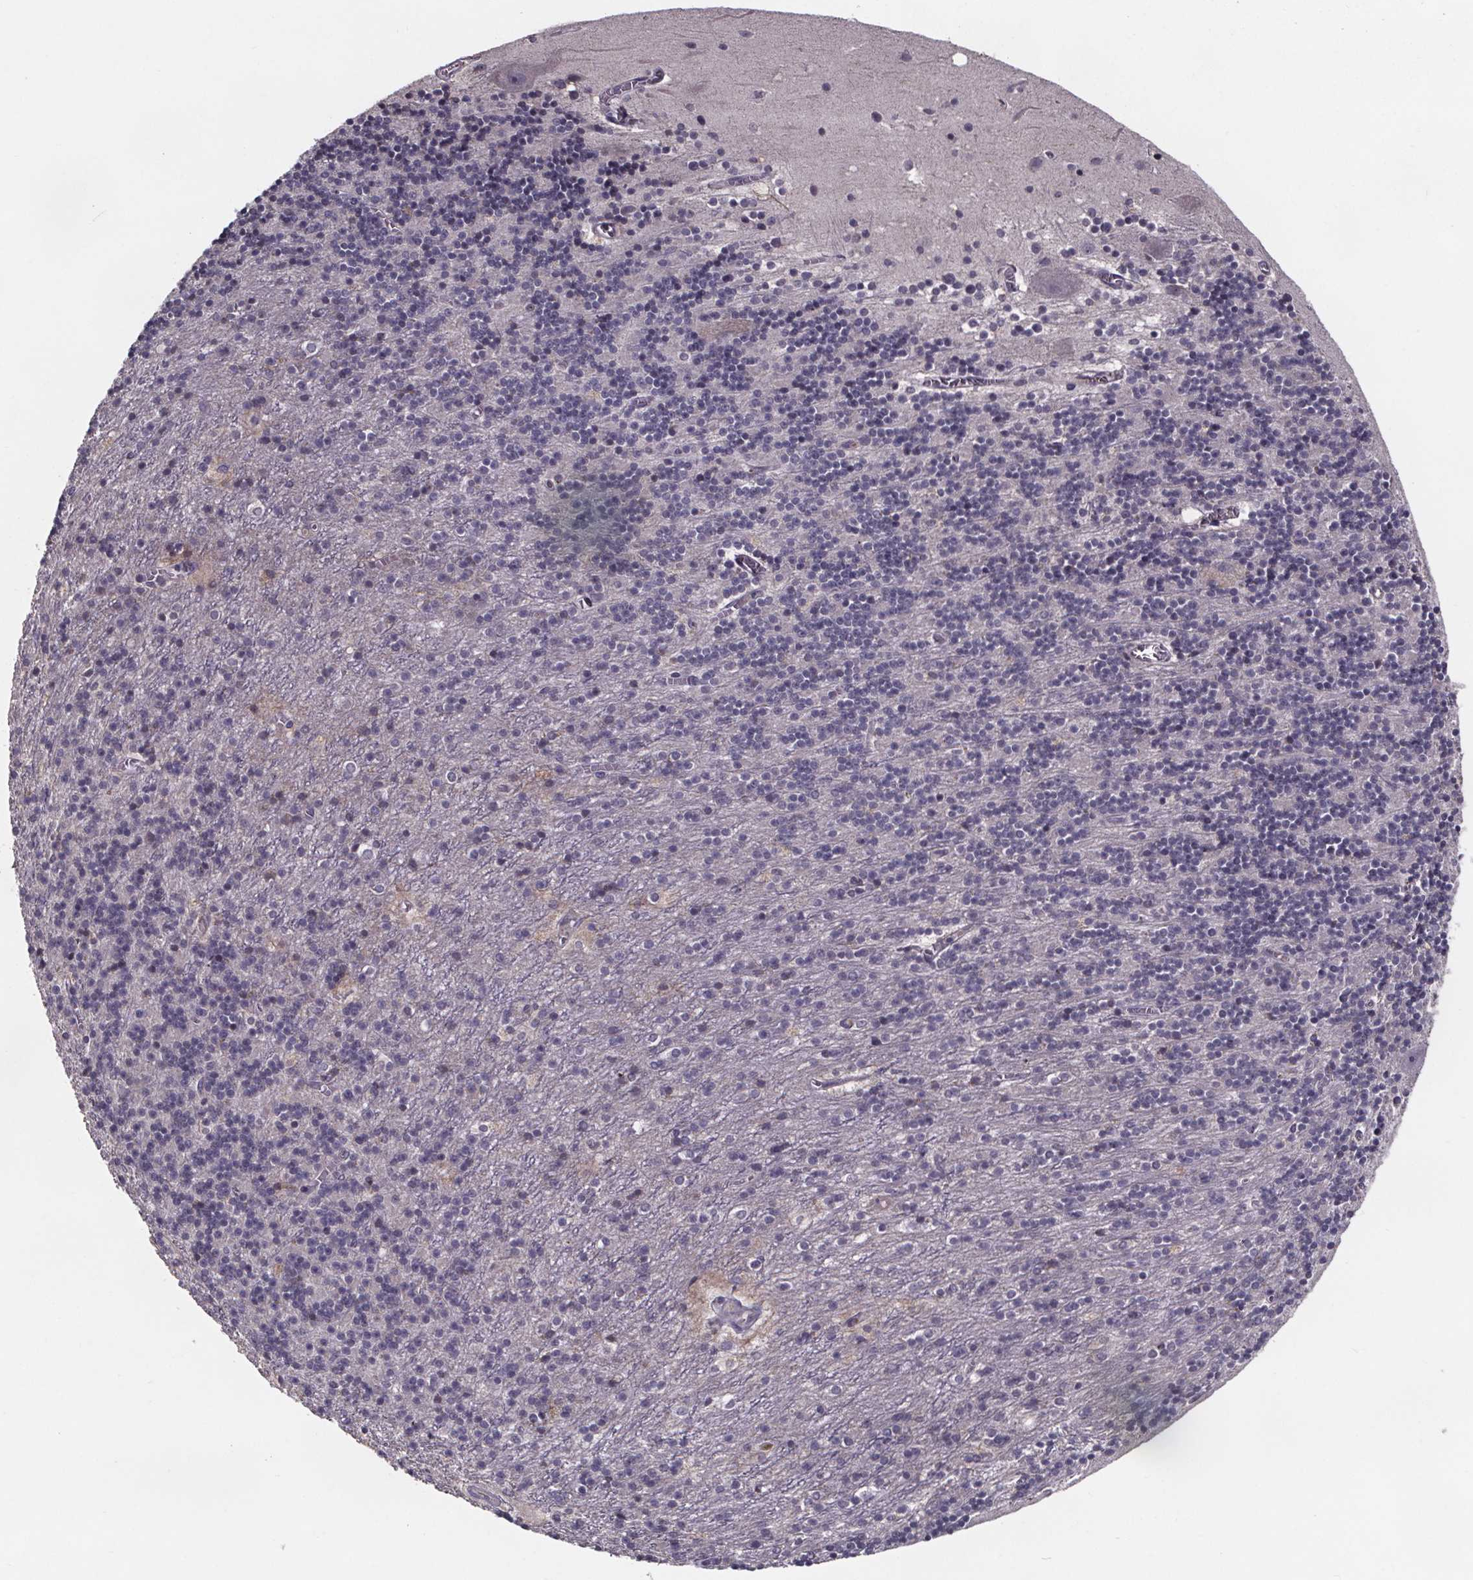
{"staining": {"intensity": "negative", "quantity": "none", "location": "none"}, "tissue": "cerebellum", "cell_type": "Cells in granular layer", "image_type": "normal", "snomed": [{"axis": "morphology", "description": "Normal tissue, NOS"}, {"axis": "topography", "description": "Cerebellum"}], "caption": "The immunohistochemistry histopathology image has no significant expression in cells in granular layer of cerebellum. (DAB IHC with hematoxylin counter stain).", "gene": "NPHP4", "patient": {"sex": "male", "age": 70}}